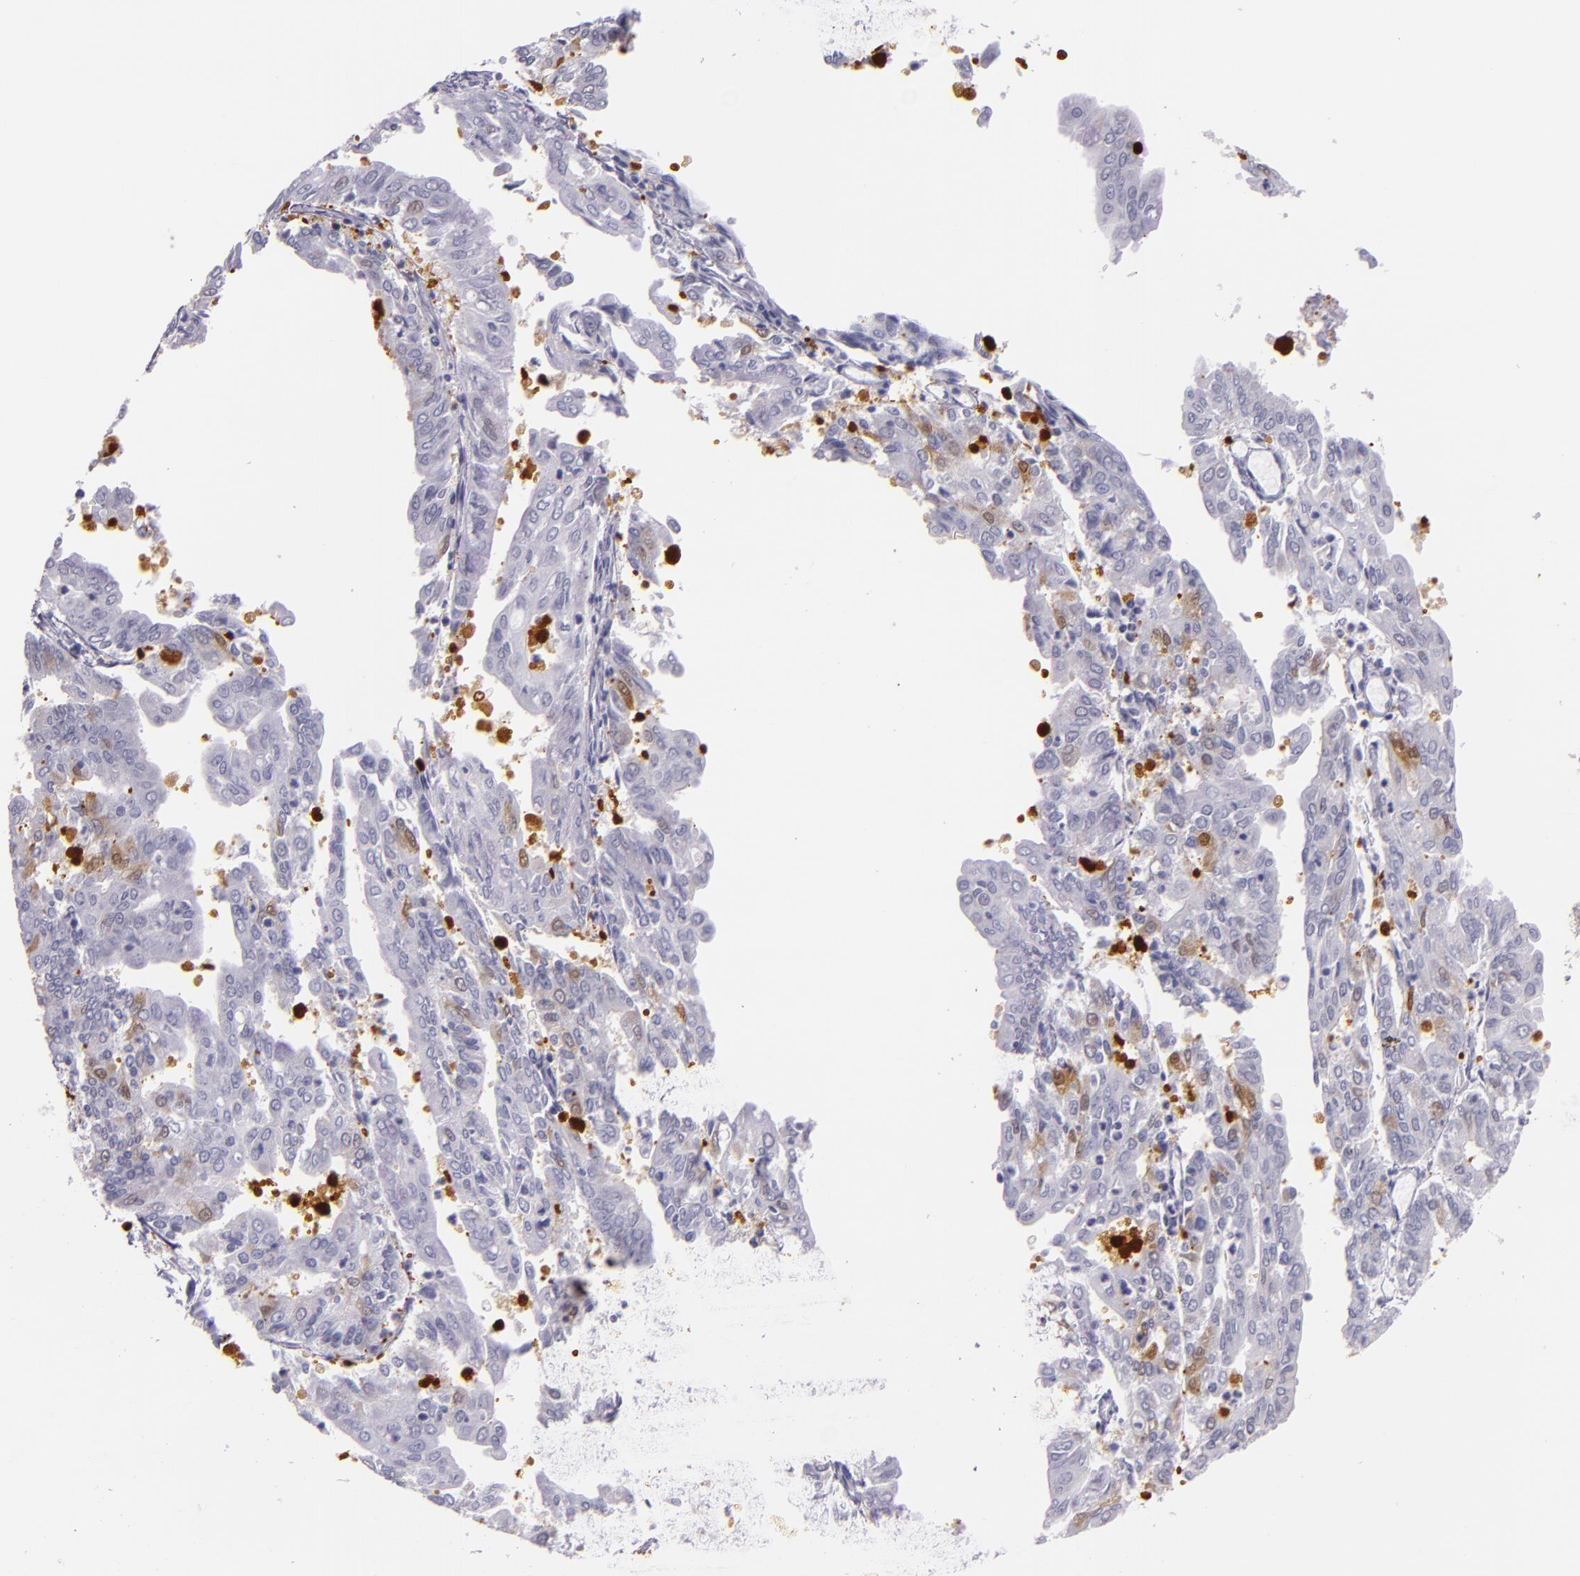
{"staining": {"intensity": "weak", "quantity": "<25%", "location": "cytoplasmic/membranous"}, "tissue": "endometrial cancer", "cell_type": "Tumor cells", "image_type": "cancer", "snomed": [{"axis": "morphology", "description": "Adenocarcinoma, NOS"}, {"axis": "topography", "description": "Endometrium"}], "caption": "Human endometrial cancer stained for a protein using immunohistochemistry reveals no positivity in tumor cells.", "gene": "HSP90AA1", "patient": {"sex": "female", "age": 79}}